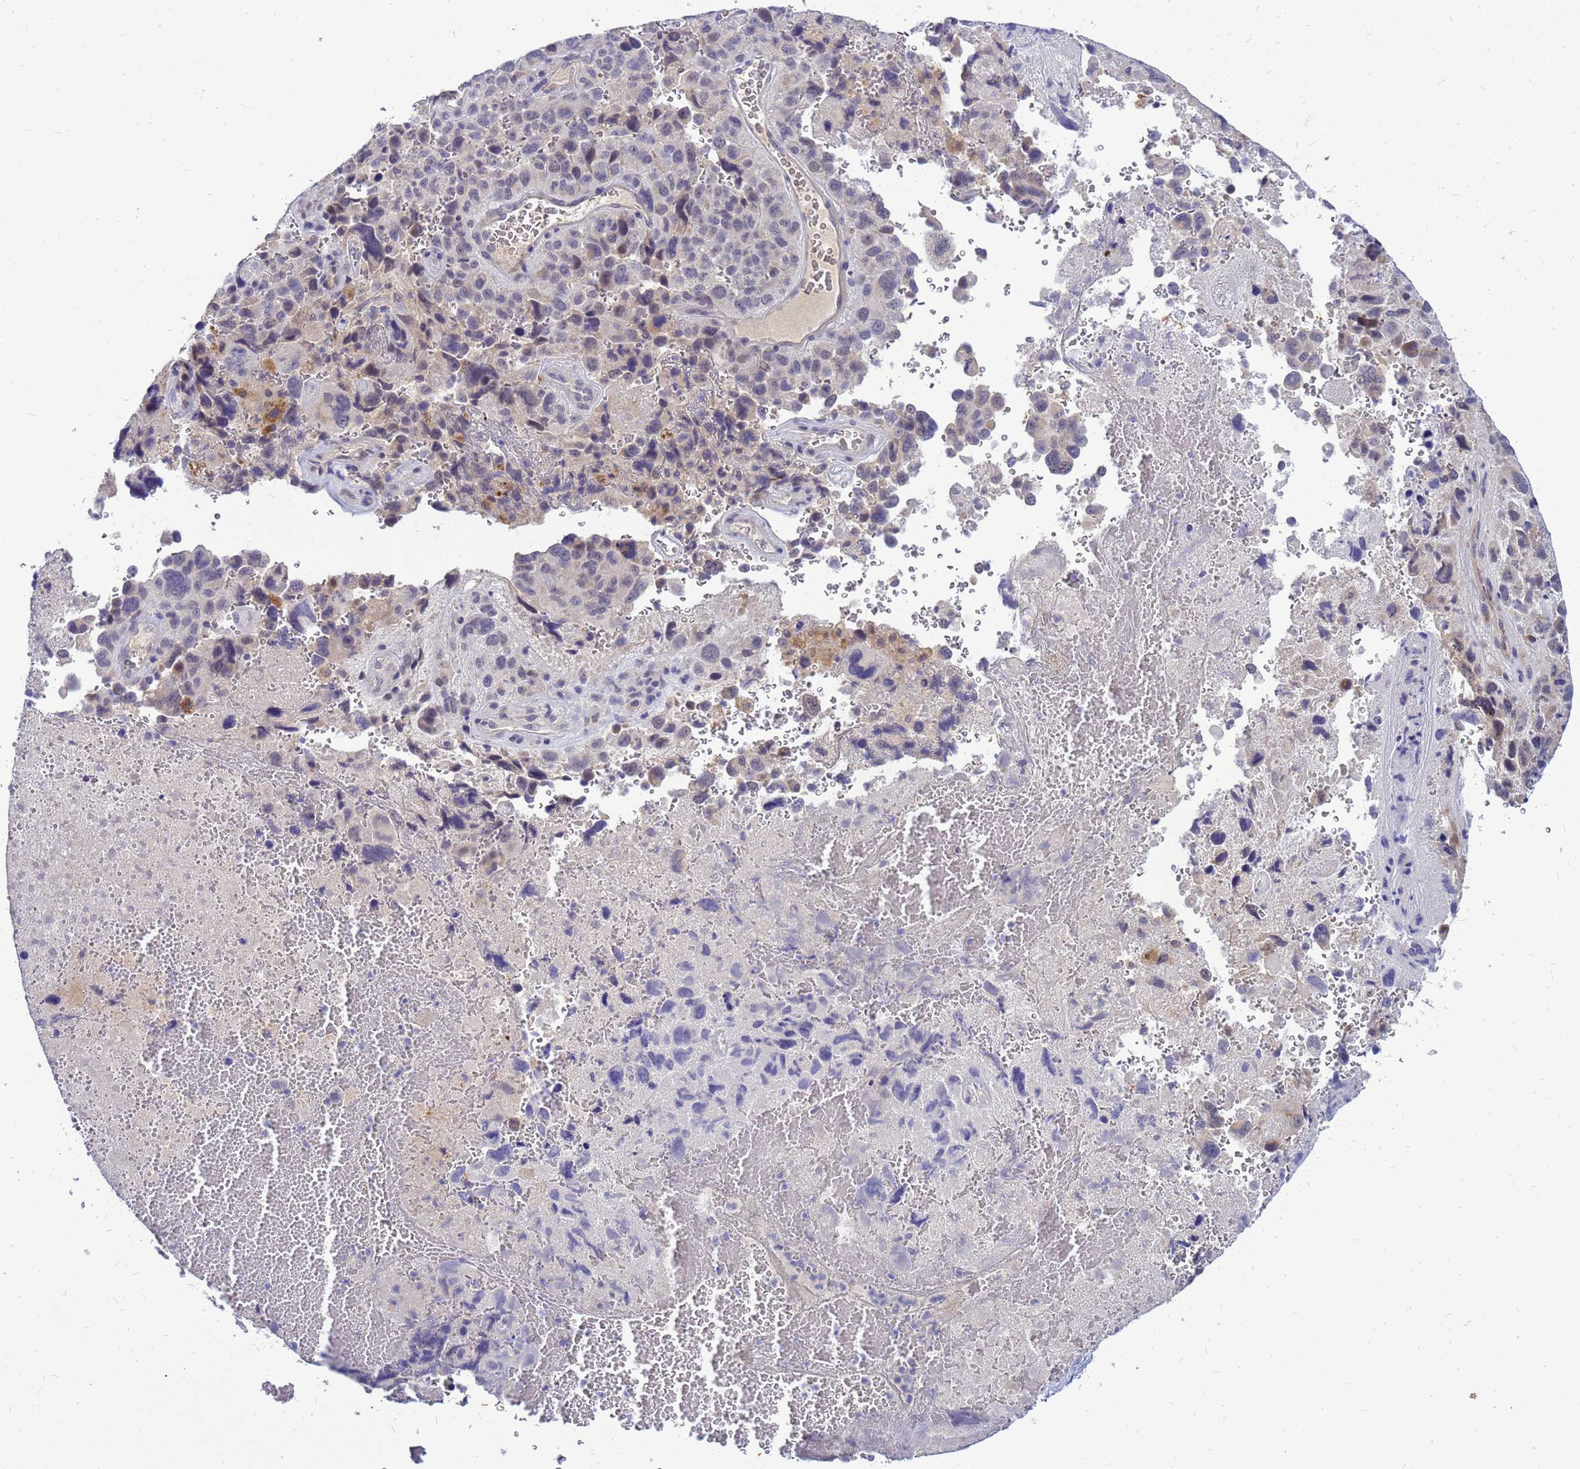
{"staining": {"intensity": "negative", "quantity": "none", "location": "none"}, "tissue": "lung cancer", "cell_type": "Tumor cells", "image_type": "cancer", "snomed": [{"axis": "morphology", "description": "Adenocarcinoma, NOS"}, {"axis": "topography", "description": "Lung"}], "caption": "This is an immunohistochemistry (IHC) histopathology image of human lung cancer. There is no positivity in tumor cells.", "gene": "SRGAP3", "patient": {"sex": "male", "age": 67}}